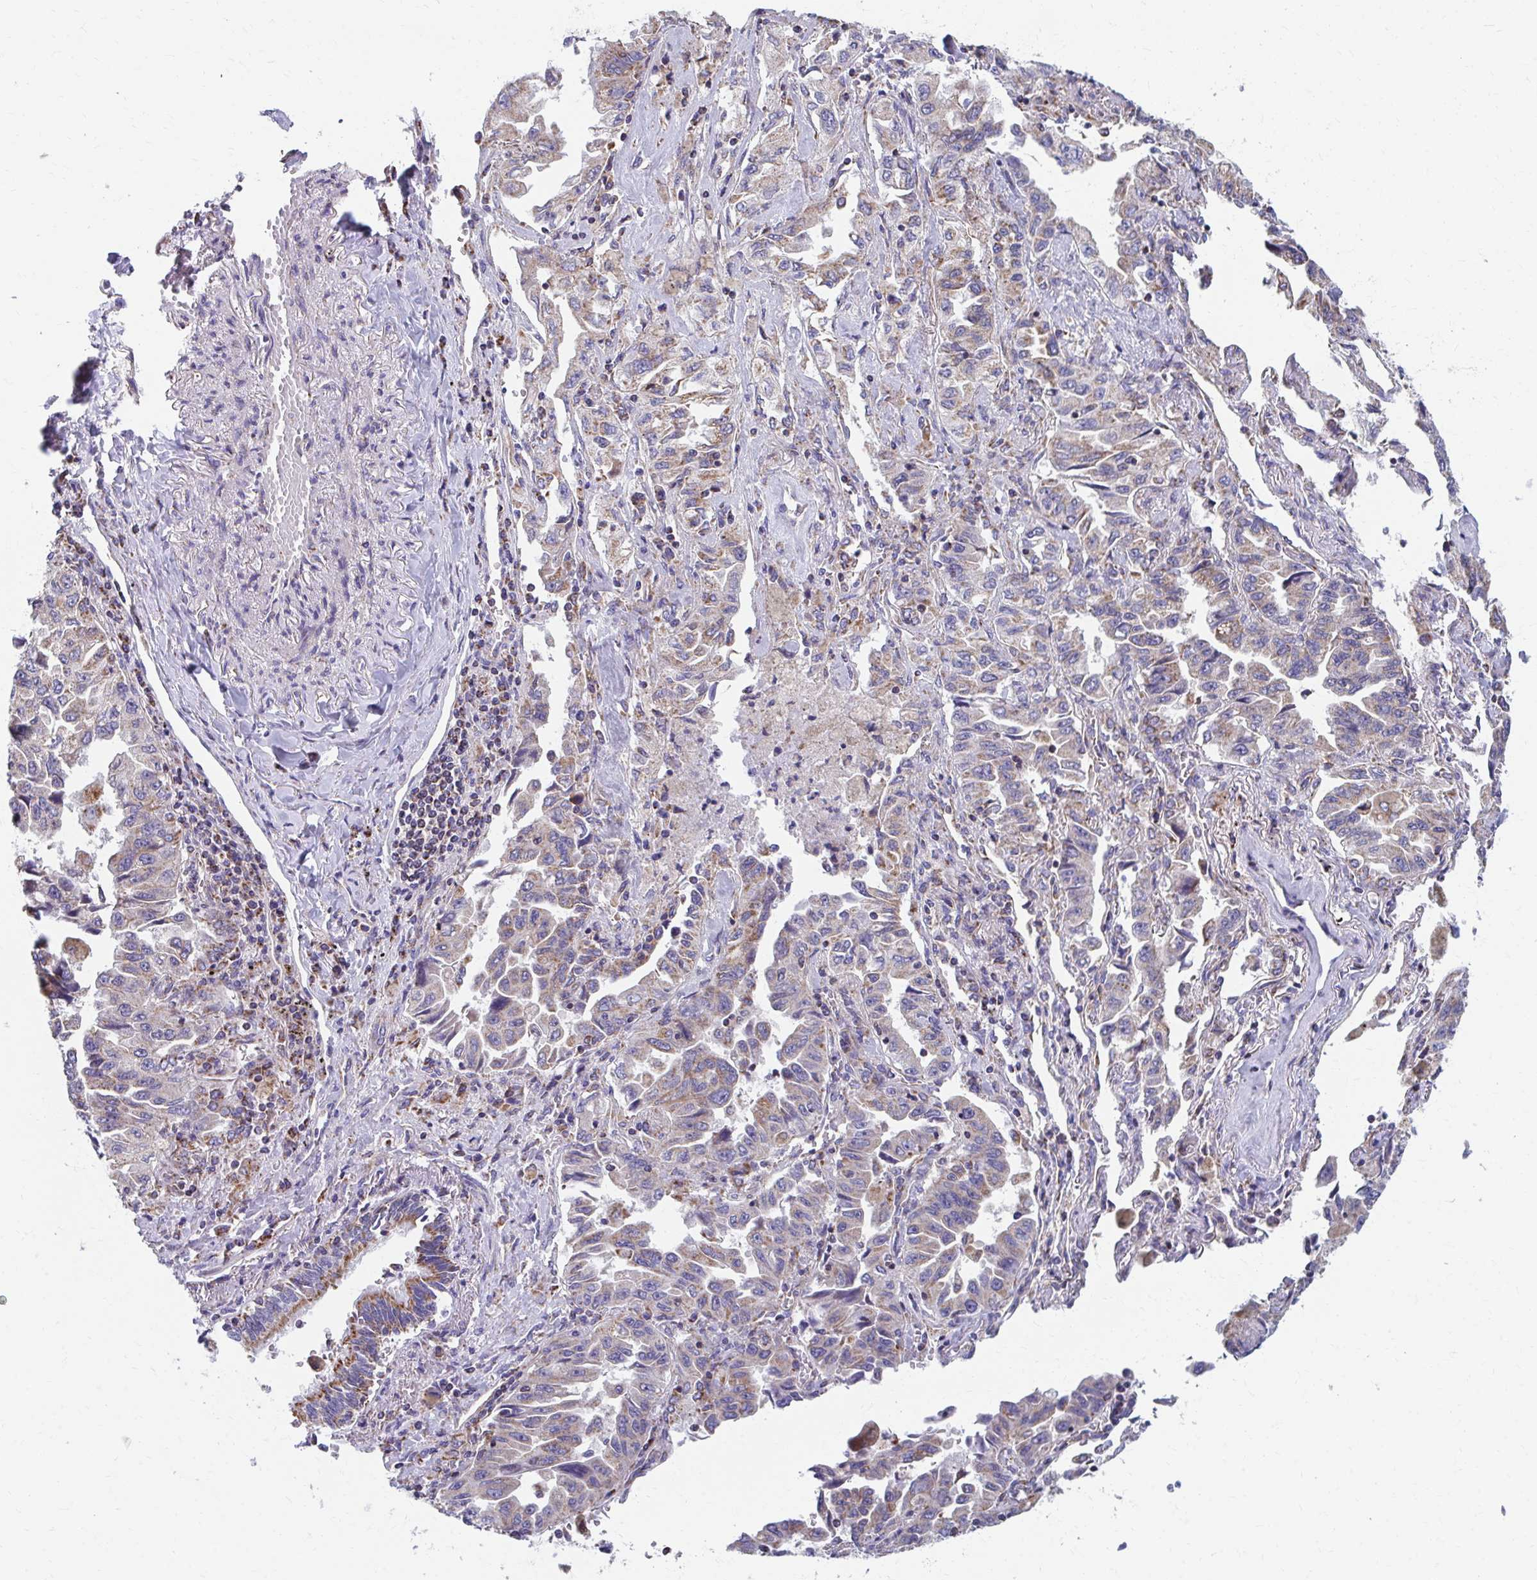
{"staining": {"intensity": "weak", "quantity": "25%-75%", "location": "cytoplasmic/membranous"}, "tissue": "lung cancer", "cell_type": "Tumor cells", "image_type": "cancer", "snomed": [{"axis": "morphology", "description": "Adenocarcinoma, NOS"}, {"axis": "topography", "description": "Lung"}], "caption": "Lung adenocarcinoma stained with a brown dye reveals weak cytoplasmic/membranous positive positivity in about 25%-75% of tumor cells.", "gene": "RCC1L", "patient": {"sex": "female", "age": 51}}